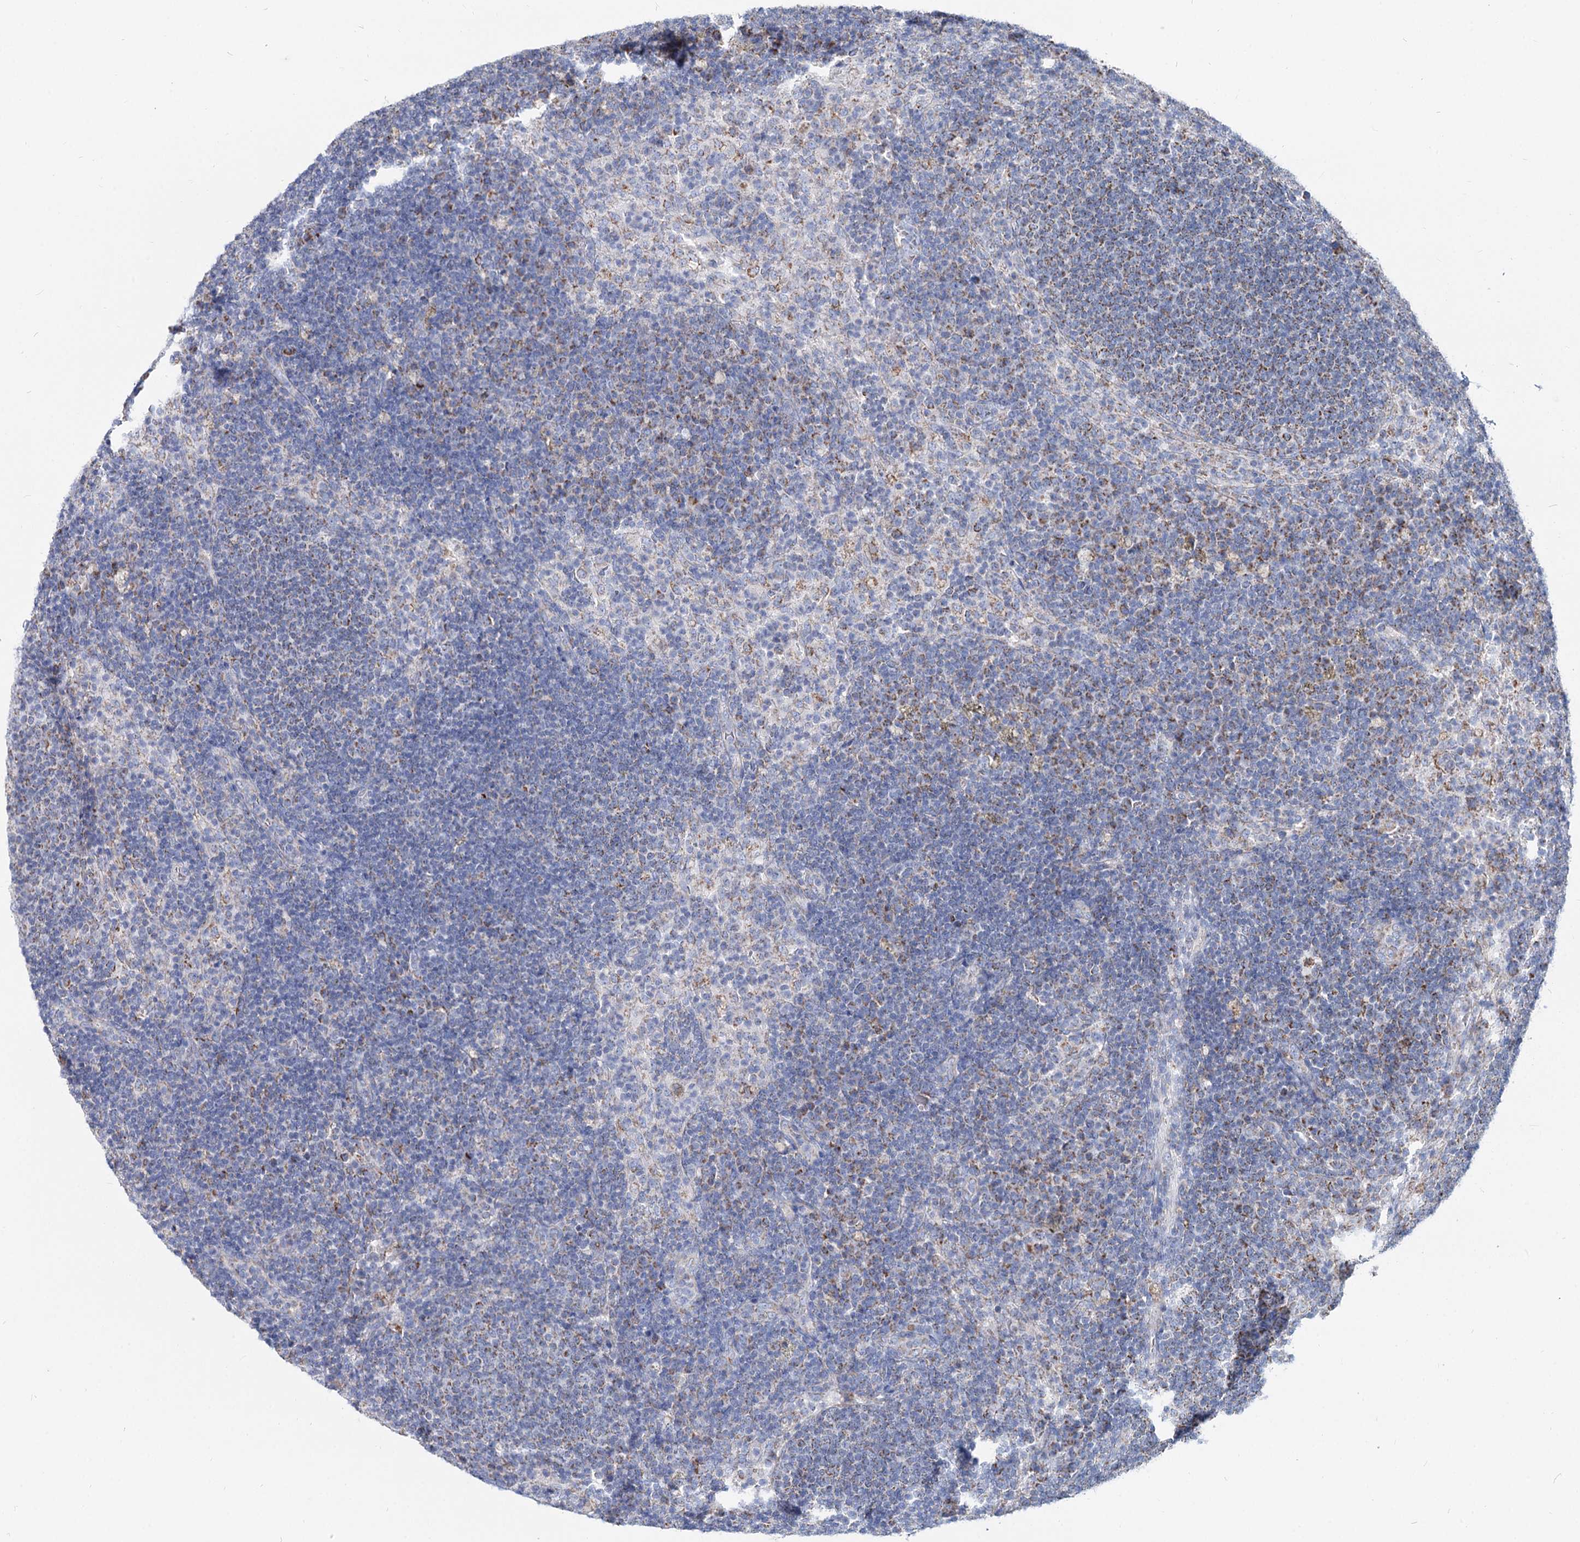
{"staining": {"intensity": "moderate", "quantity": "25%-75%", "location": "cytoplasmic/membranous"}, "tissue": "lymph node", "cell_type": "Germinal center cells", "image_type": "normal", "snomed": [{"axis": "morphology", "description": "Normal tissue, NOS"}, {"axis": "topography", "description": "Lymph node"}], "caption": "Protein staining demonstrates moderate cytoplasmic/membranous positivity in about 25%-75% of germinal center cells in normal lymph node. Immunohistochemistry stains the protein of interest in brown and the nuclei are stained blue.", "gene": "MCCC2", "patient": {"sex": "female", "age": 70}}